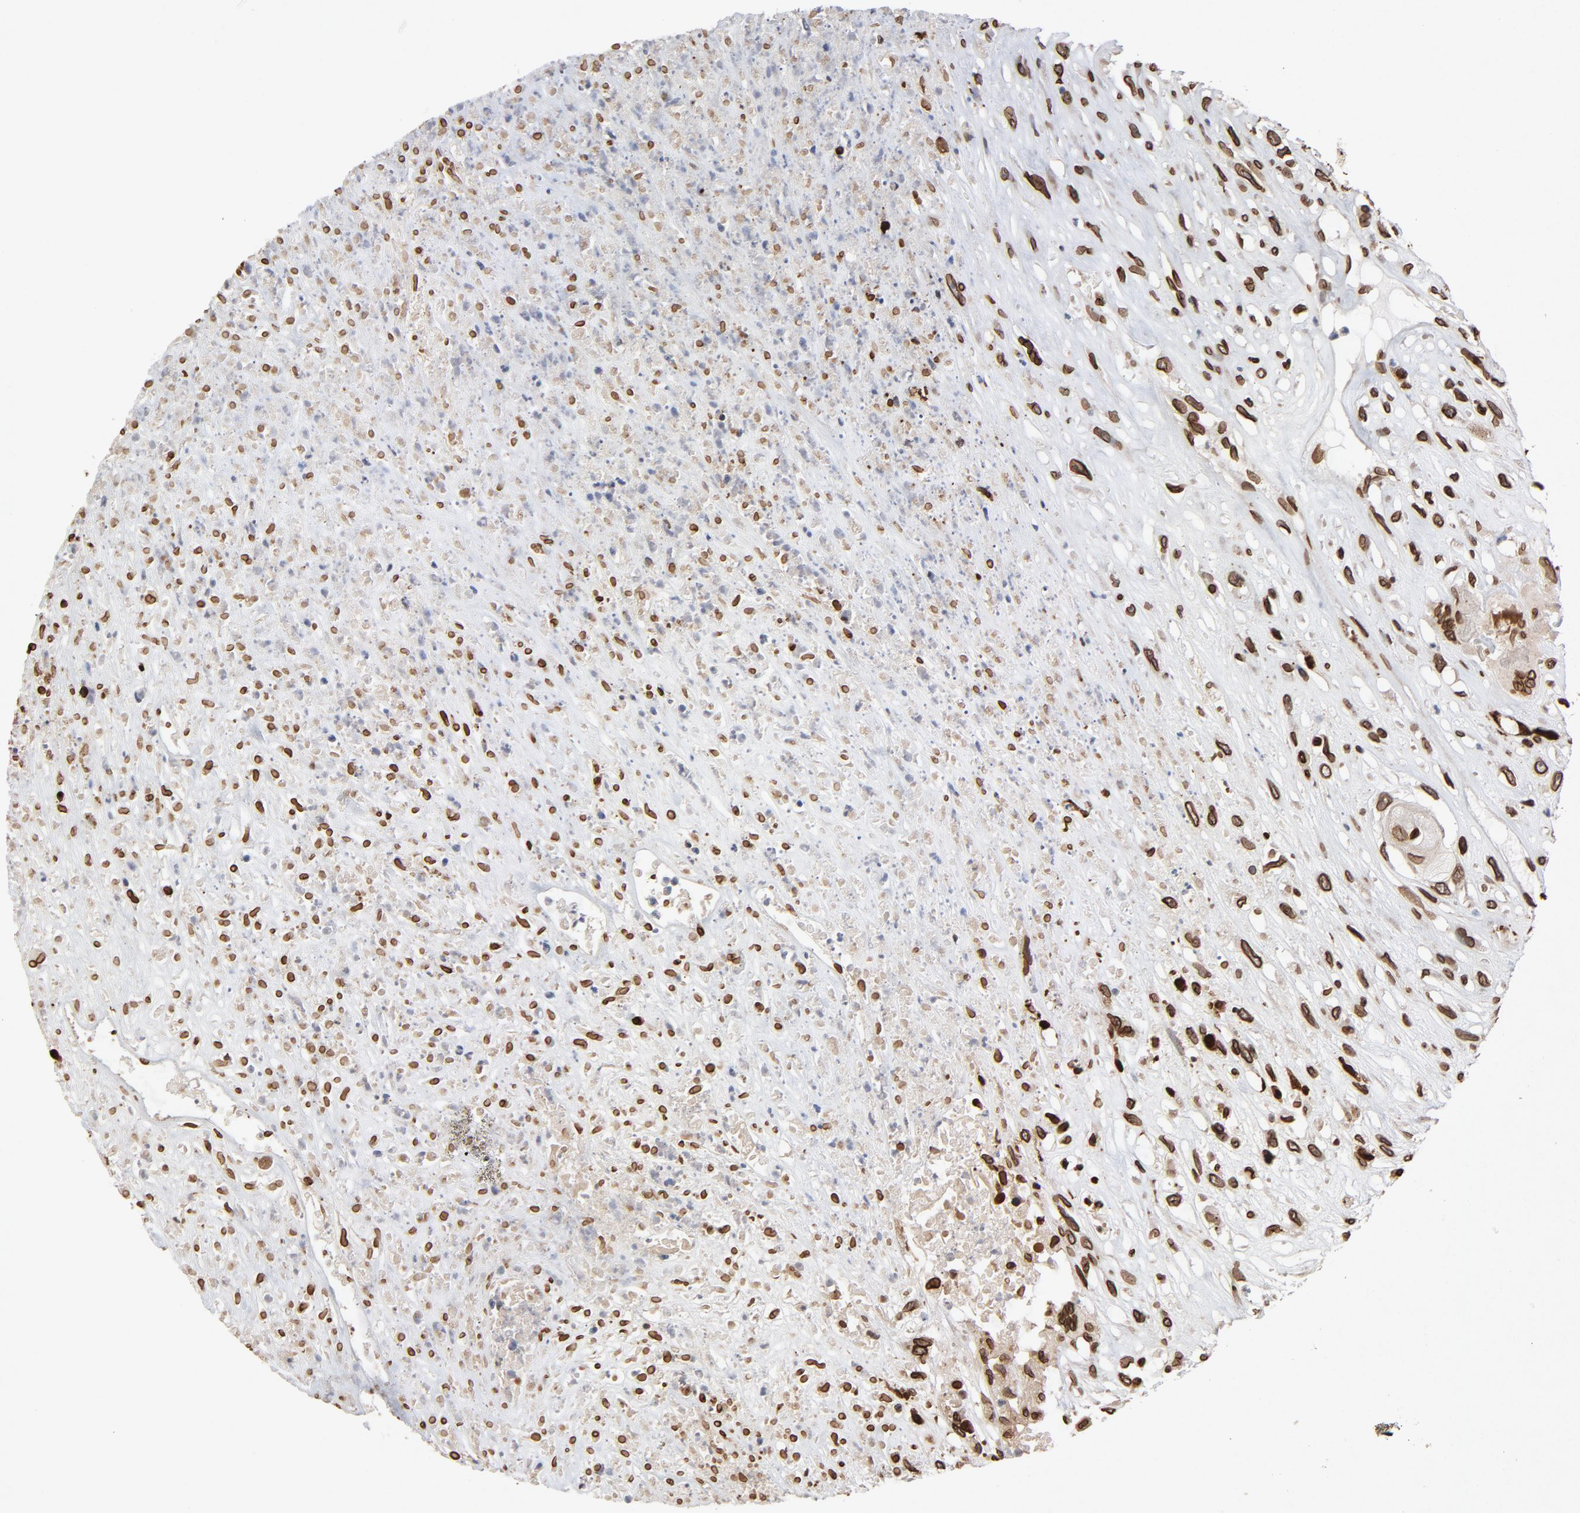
{"staining": {"intensity": "strong", "quantity": ">75%", "location": "cytoplasmic/membranous,nuclear"}, "tissue": "head and neck cancer", "cell_type": "Tumor cells", "image_type": "cancer", "snomed": [{"axis": "morphology", "description": "Necrosis, NOS"}, {"axis": "morphology", "description": "Neoplasm, malignant, NOS"}, {"axis": "topography", "description": "Salivary gland"}, {"axis": "topography", "description": "Head-Neck"}], "caption": "High-magnification brightfield microscopy of head and neck cancer stained with DAB (3,3'-diaminobenzidine) (brown) and counterstained with hematoxylin (blue). tumor cells exhibit strong cytoplasmic/membranous and nuclear positivity is identified in about>75% of cells.", "gene": "LMNA", "patient": {"sex": "male", "age": 43}}